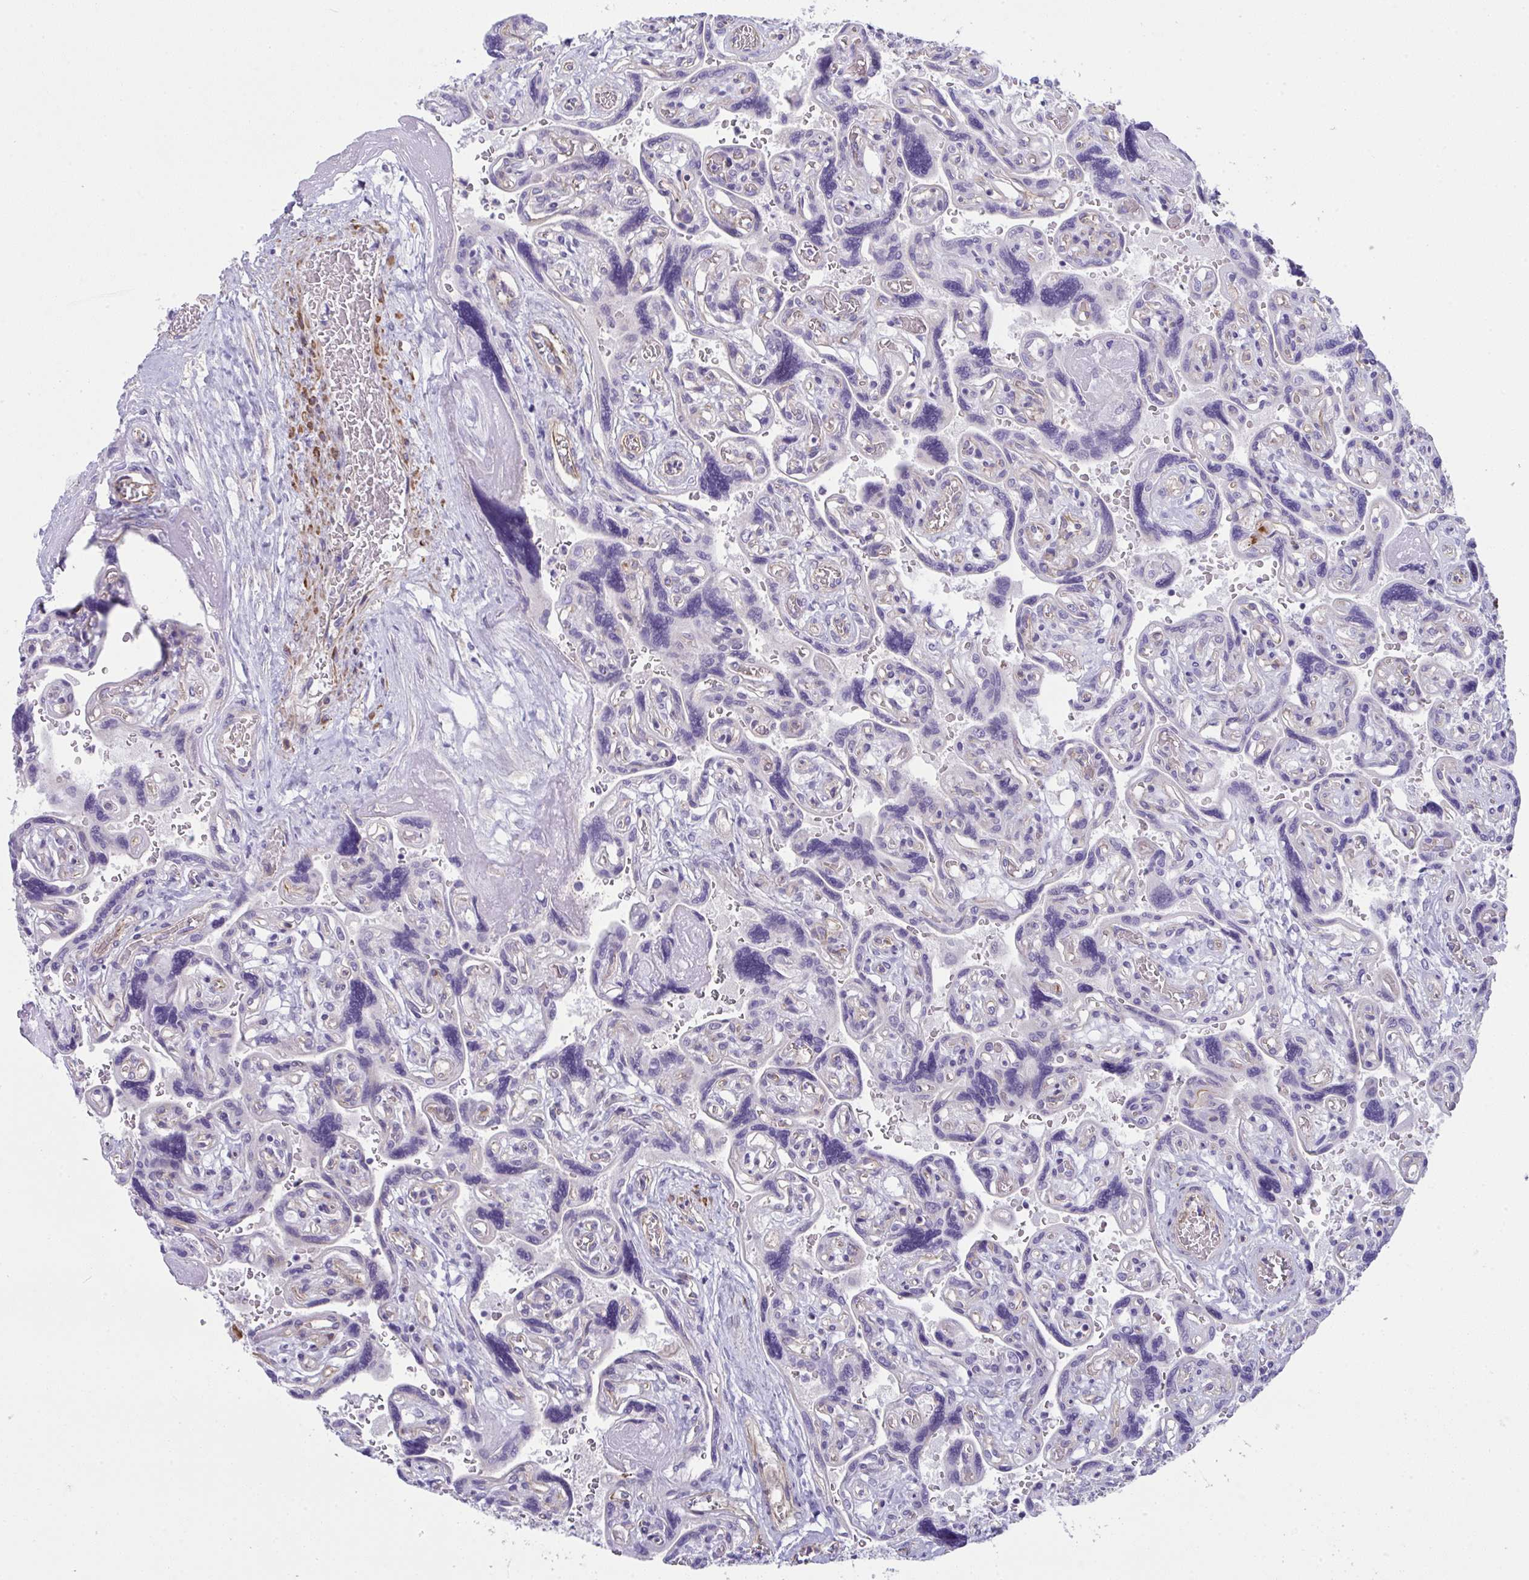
{"staining": {"intensity": "negative", "quantity": "none", "location": "none"}, "tissue": "placenta", "cell_type": "Decidual cells", "image_type": "normal", "snomed": [{"axis": "morphology", "description": "Normal tissue, NOS"}, {"axis": "topography", "description": "Placenta"}], "caption": "Immunohistochemistry photomicrograph of benign placenta: placenta stained with DAB displays no significant protein expression in decidual cells.", "gene": "MYL12A", "patient": {"sex": "female", "age": 32}}